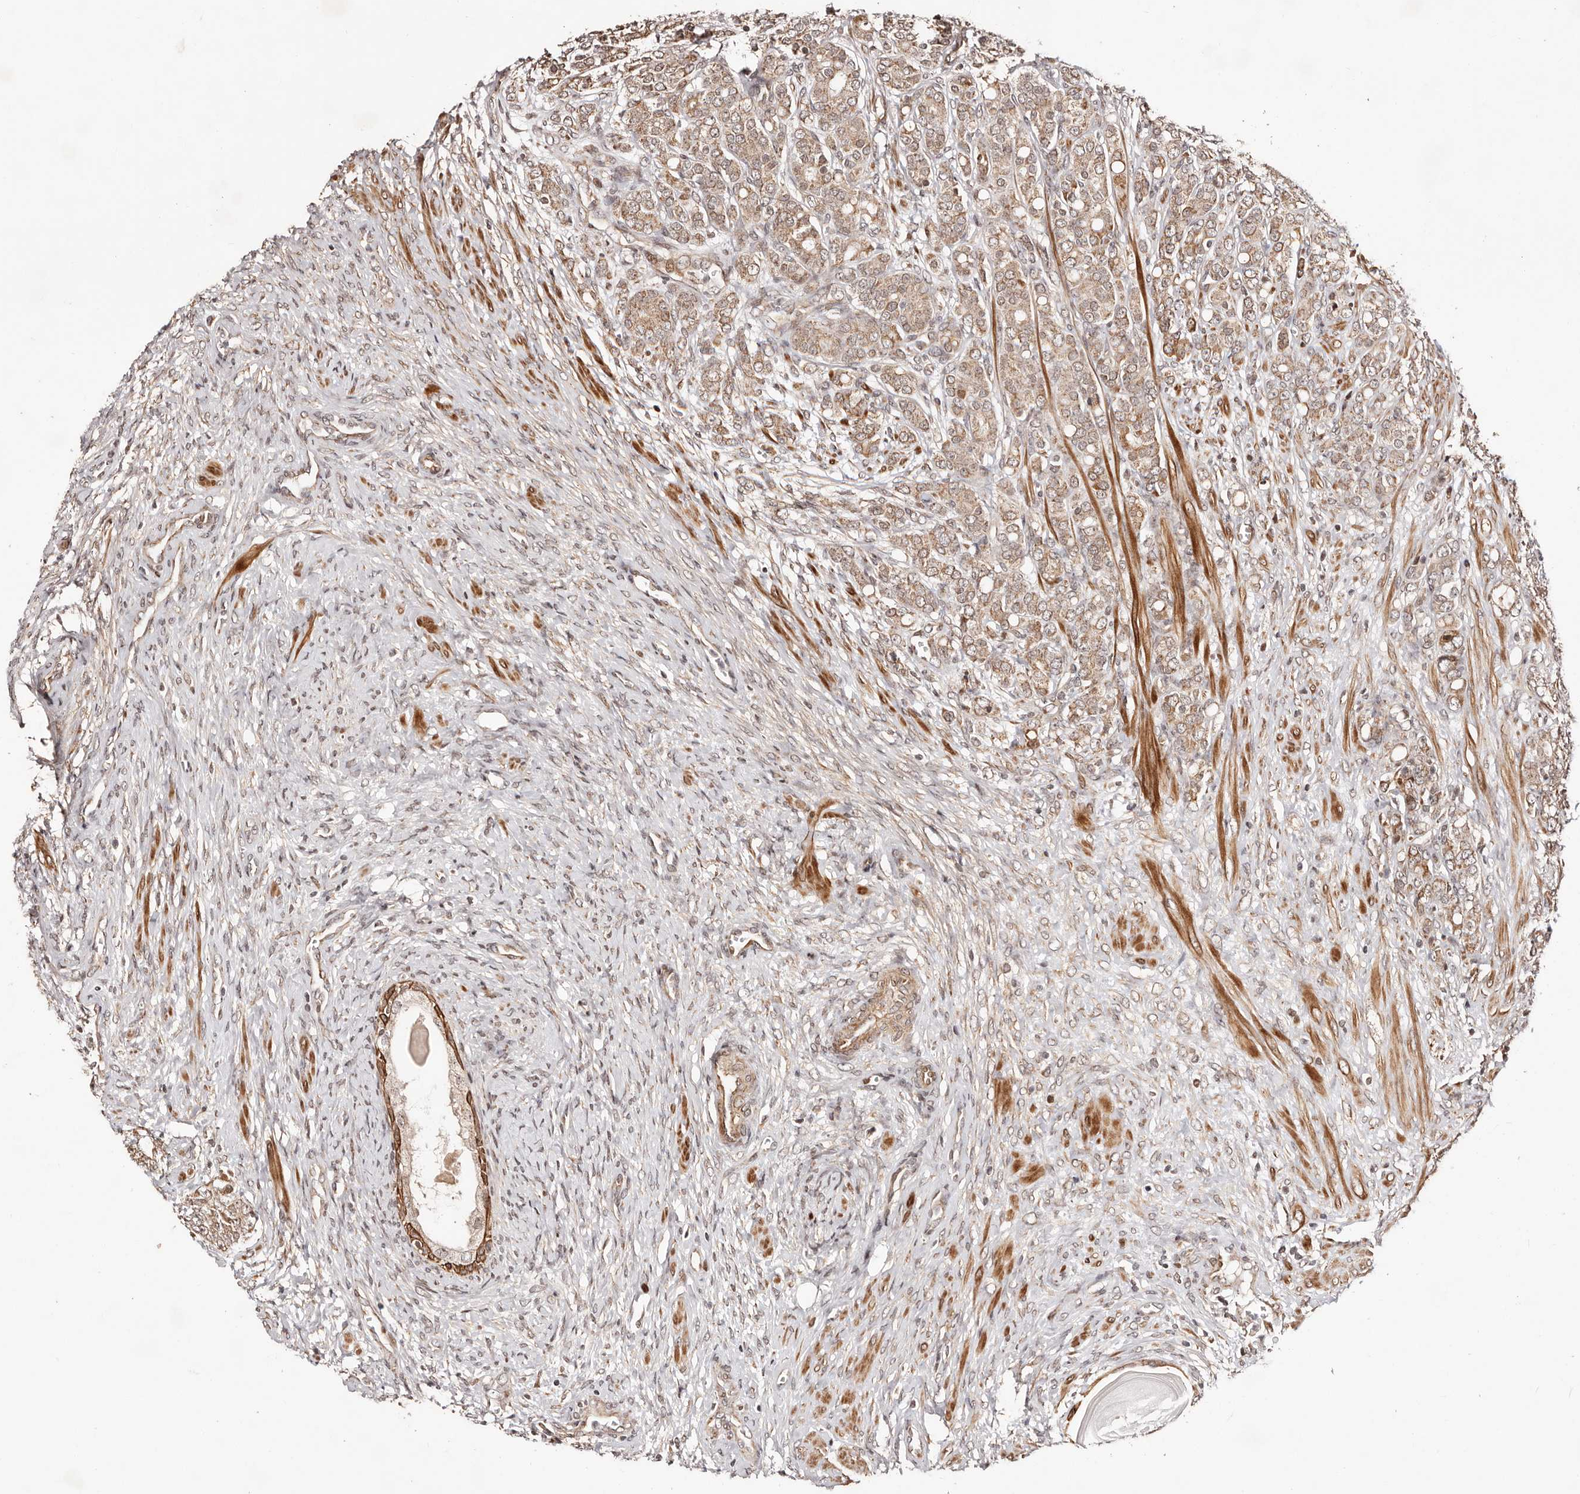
{"staining": {"intensity": "weak", "quantity": ">75%", "location": "cytoplasmic/membranous"}, "tissue": "prostate cancer", "cell_type": "Tumor cells", "image_type": "cancer", "snomed": [{"axis": "morphology", "description": "Adenocarcinoma, High grade"}, {"axis": "topography", "description": "Prostate"}], "caption": "An immunohistochemistry (IHC) histopathology image of tumor tissue is shown. Protein staining in brown shows weak cytoplasmic/membranous positivity in high-grade adenocarcinoma (prostate) within tumor cells. (IHC, brightfield microscopy, high magnification).", "gene": "HIVEP3", "patient": {"sex": "male", "age": 62}}